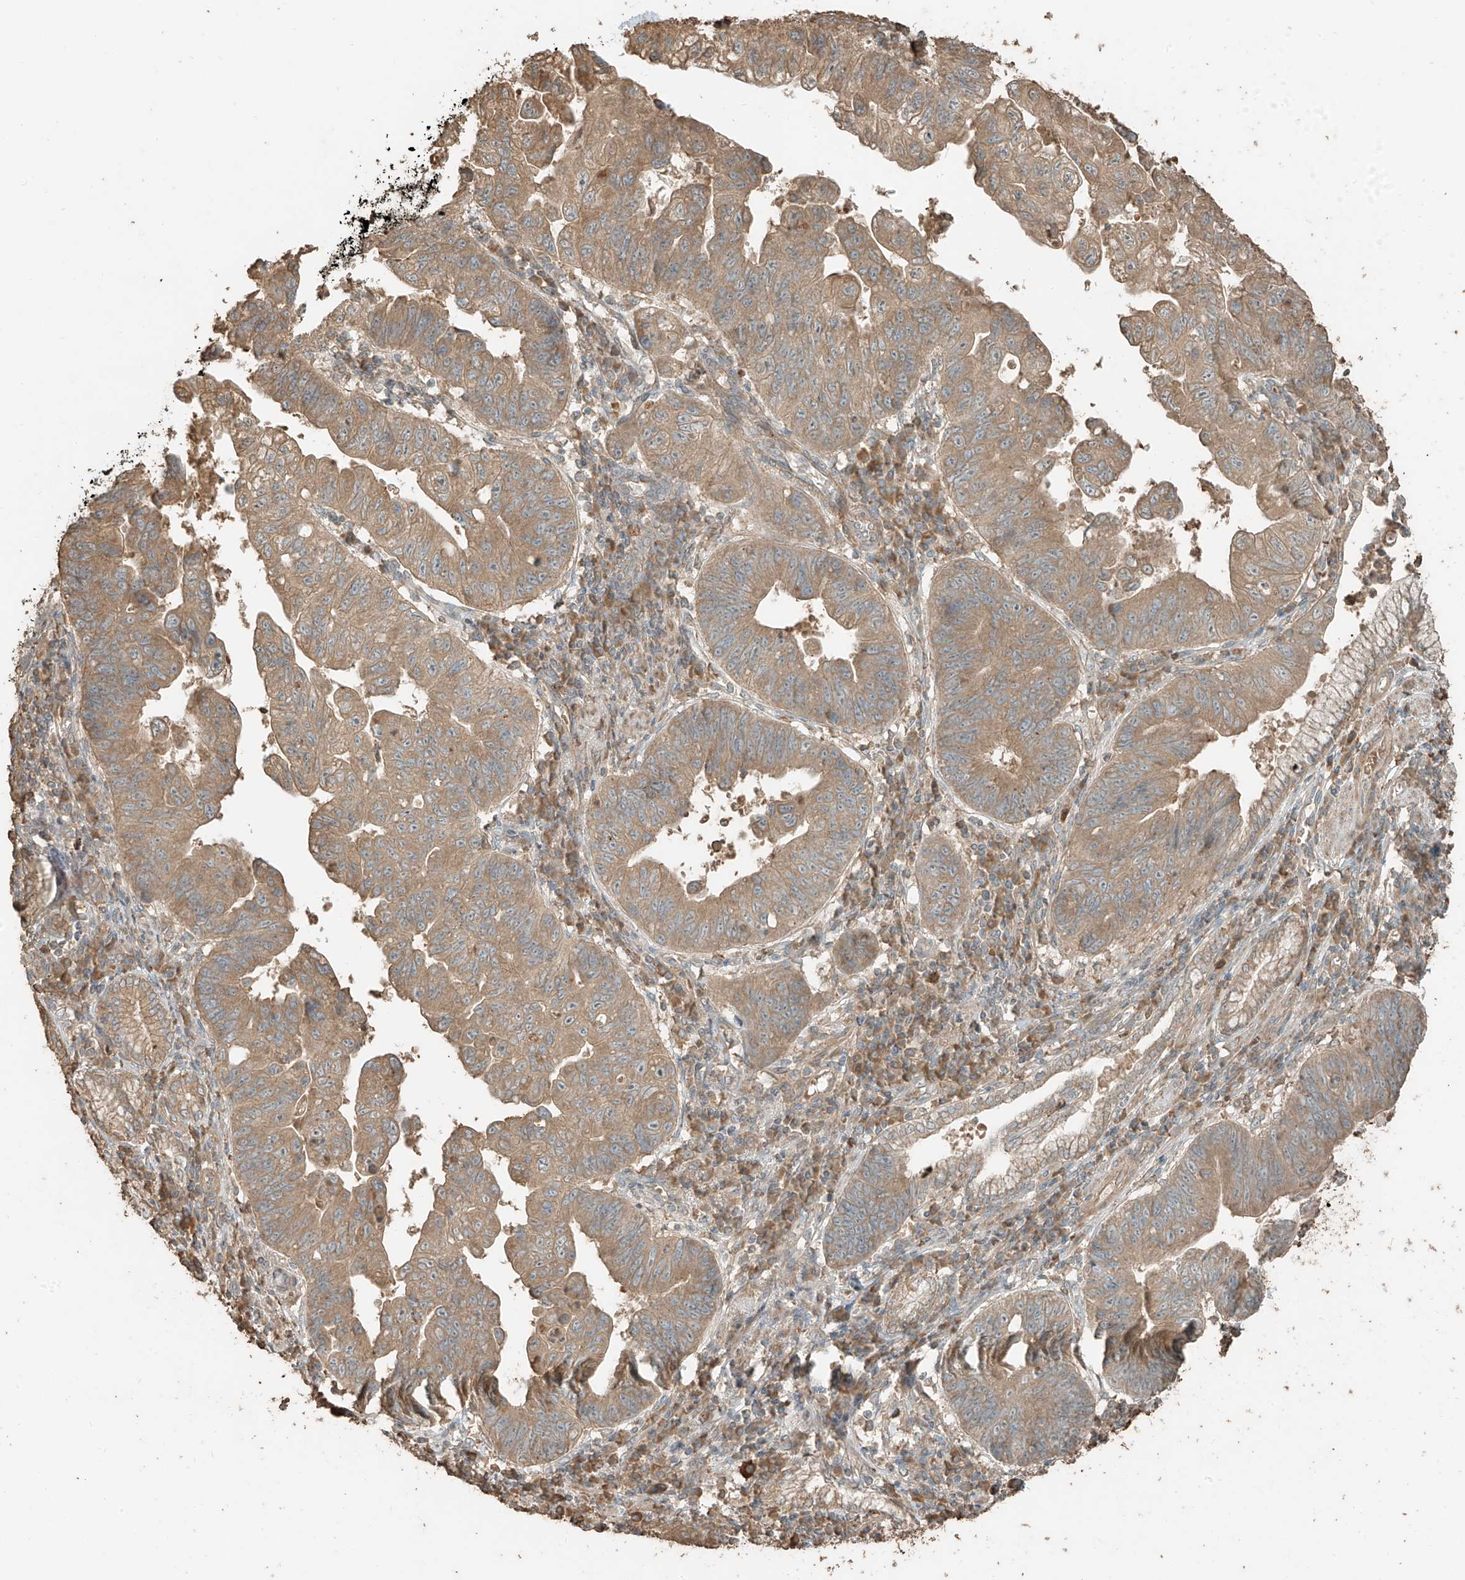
{"staining": {"intensity": "moderate", "quantity": ">75%", "location": "cytoplasmic/membranous"}, "tissue": "stomach cancer", "cell_type": "Tumor cells", "image_type": "cancer", "snomed": [{"axis": "morphology", "description": "Adenocarcinoma, NOS"}, {"axis": "topography", "description": "Stomach"}], "caption": "The image shows a brown stain indicating the presence of a protein in the cytoplasmic/membranous of tumor cells in adenocarcinoma (stomach).", "gene": "RFTN2", "patient": {"sex": "male", "age": 59}}